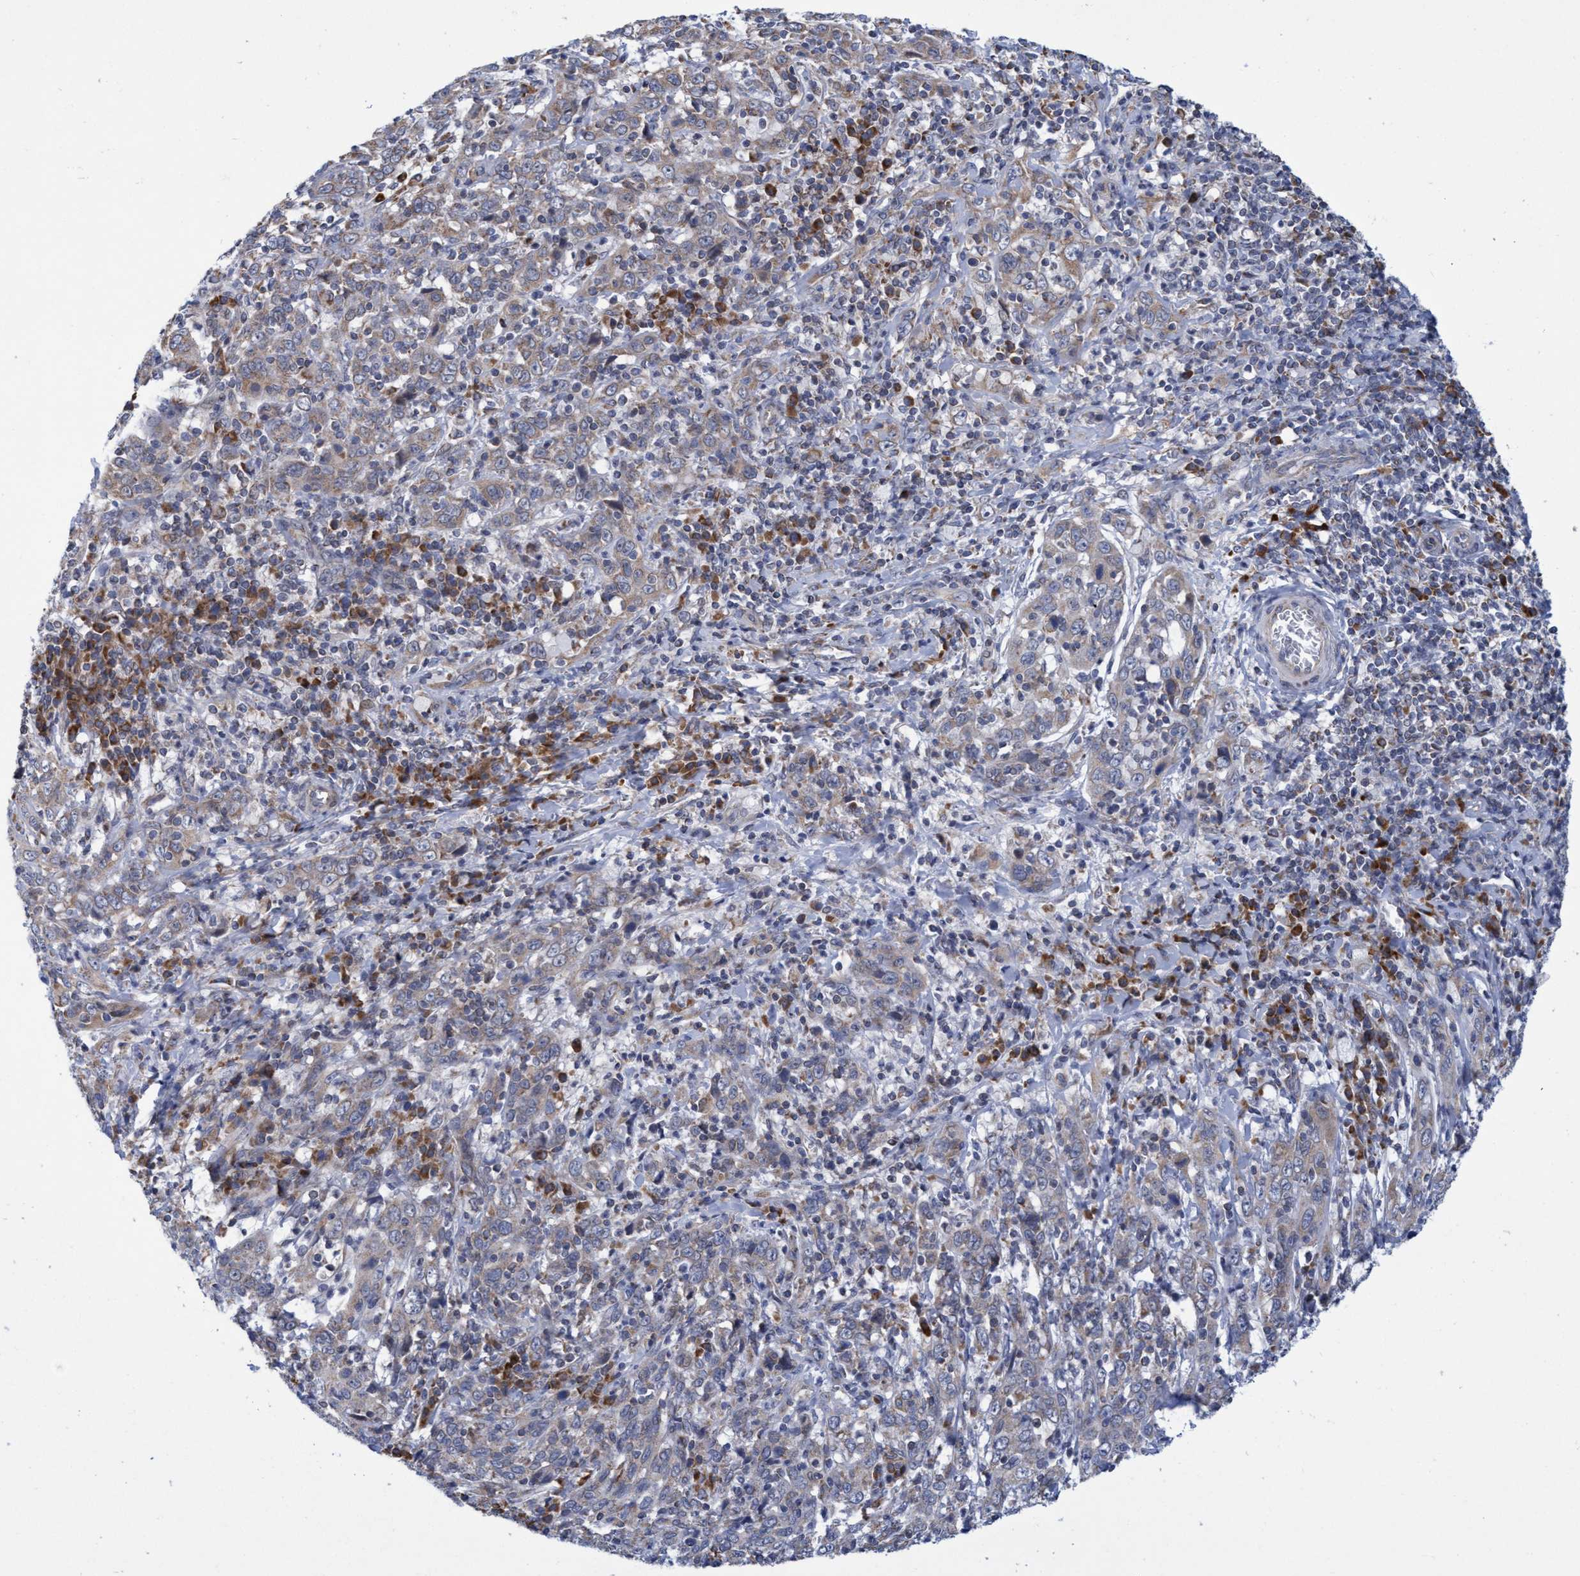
{"staining": {"intensity": "weak", "quantity": "25%-75%", "location": "cytoplasmic/membranous"}, "tissue": "cervical cancer", "cell_type": "Tumor cells", "image_type": "cancer", "snomed": [{"axis": "morphology", "description": "Squamous cell carcinoma, NOS"}, {"axis": "topography", "description": "Cervix"}], "caption": "IHC staining of cervical cancer (squamous cell carcinoma), which demonstrates low levels of weak cytoplasmic/membranous staining in approximately 25%-75% of tumor cells indicating weak cytoplasmic/membranous protein expression. The staining was performed using DAB (3,3'-diaminobenzidine) (brown) for protein detection and nuclei were counterstained in hematoxylin (blue).", "gene": "NAT16", "patient": {"sex": "female", "age": 46}}